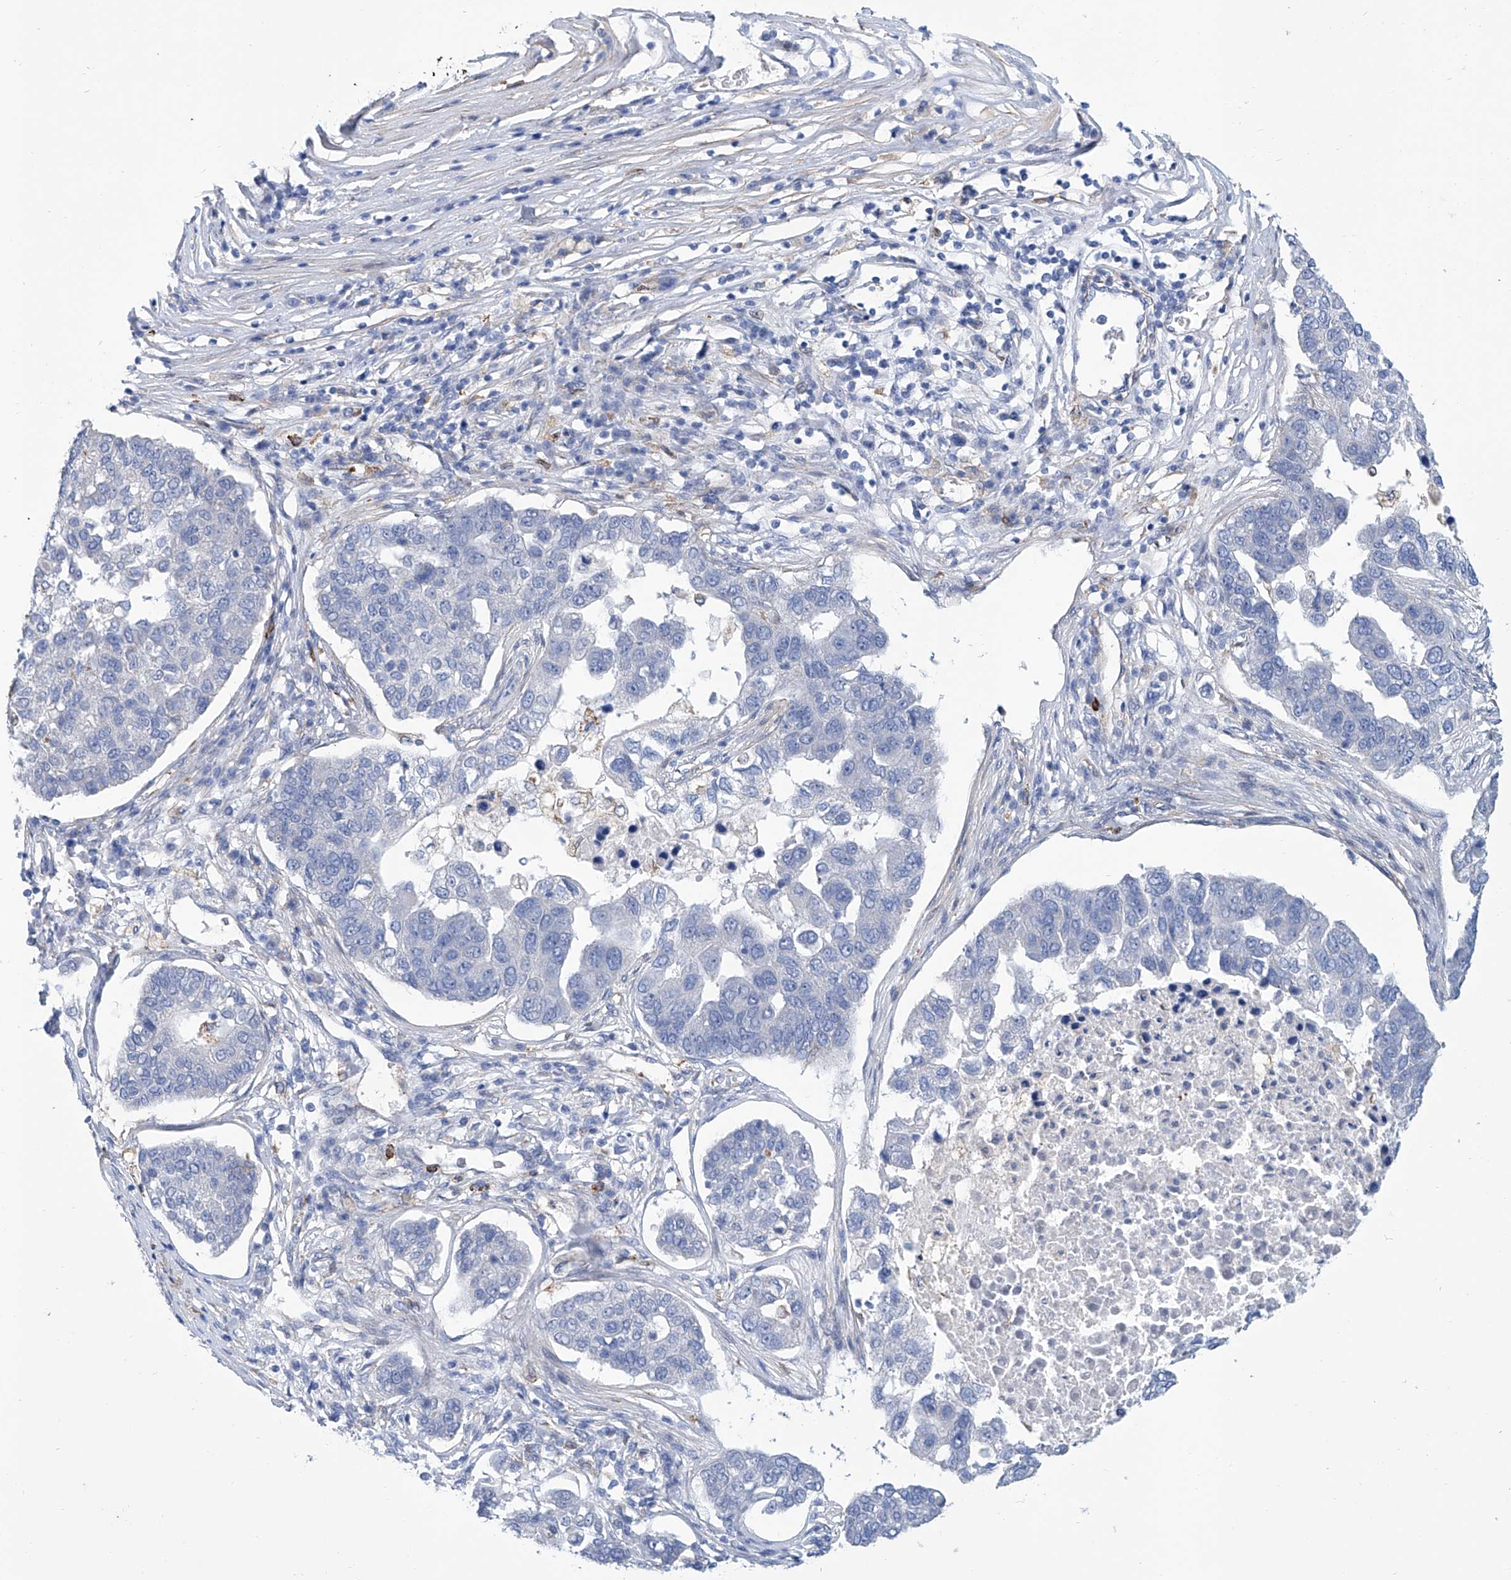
{"staining": {"intensity": "negative", "quantity": "none", "location": "none"}, "tissue": "pancreatic cancer", "cell_type": "Tumor cells", "image_type": "cancer", "snomed": [{"axis": "morphology", "description": "Adenocarcinoma, NOS"}, {"axis": "topography", "description": "Pancreas"}], "caption": "Immunohistochemistry (IHC) micrograph of human pancreatic cancer stained for a protein (brown), which shows no positivity in tumor cells. (Immunohistochemistry (IHC), brightfield microscopy, high magnification).", "gene": "TNN", "patient": {"sex": "female", "age": 61}}